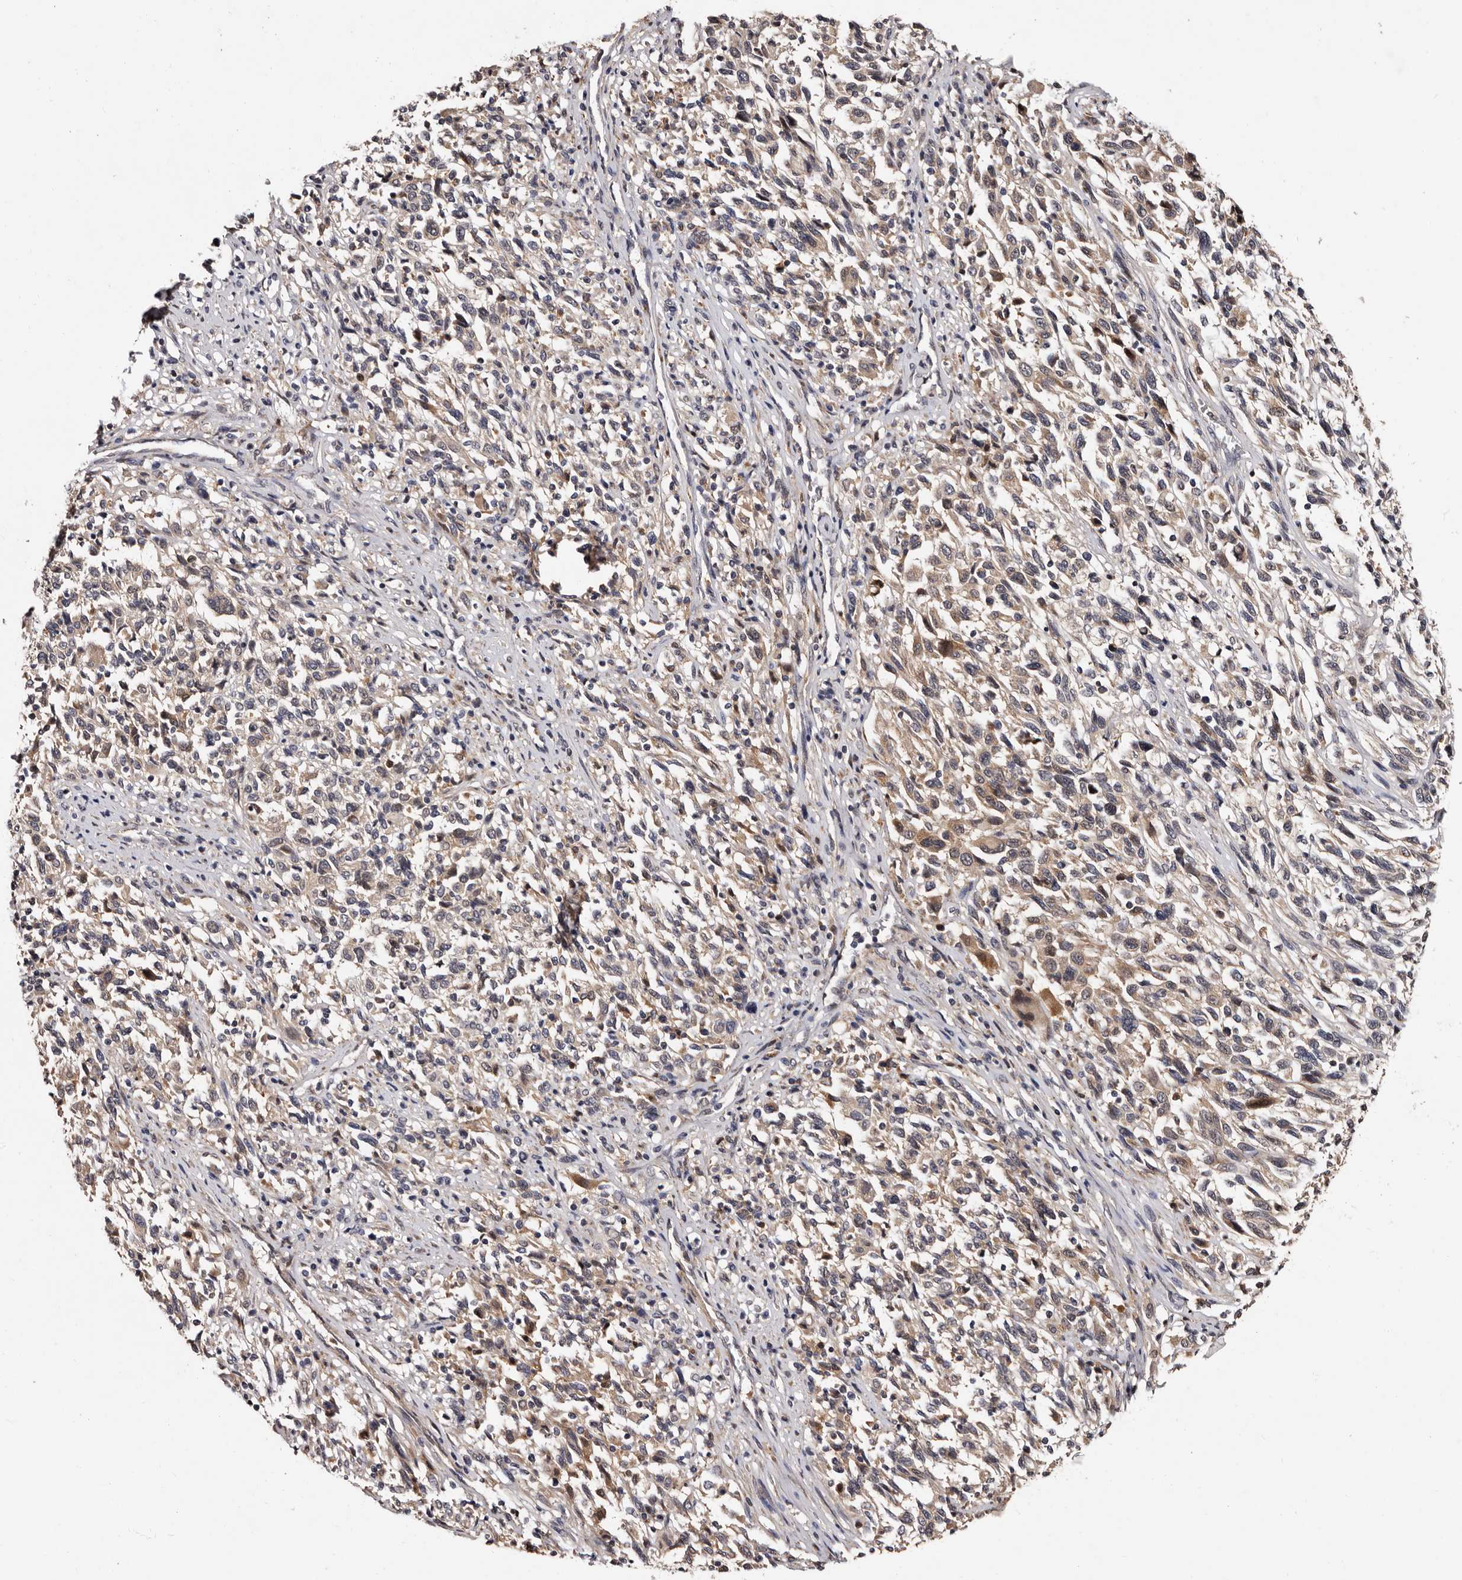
{"staining": {"intensity": "weak", "quantity": ">75%", "location": "cytoplasmic/membranous"}, "tissue": "melanoma", "cell_type": "Tumor cells", "image_type": "cancer", "snomed": [{"axis": "morphology", "description": "Malignant melanoma, Metastatic site"}, {"axis": "topography", "description": "Lymph node"}], "caption": "Immunohistochemistry (IHC) histopathology image of human malignant melanoma (metastatic site) stained for a protein (brown), which shows low levels of weak cytoplasmic/membranous expression in approximately >75% of tumor cells.", "gene": "DNPH1", "patient": {"sex": "male", "age": 61}}